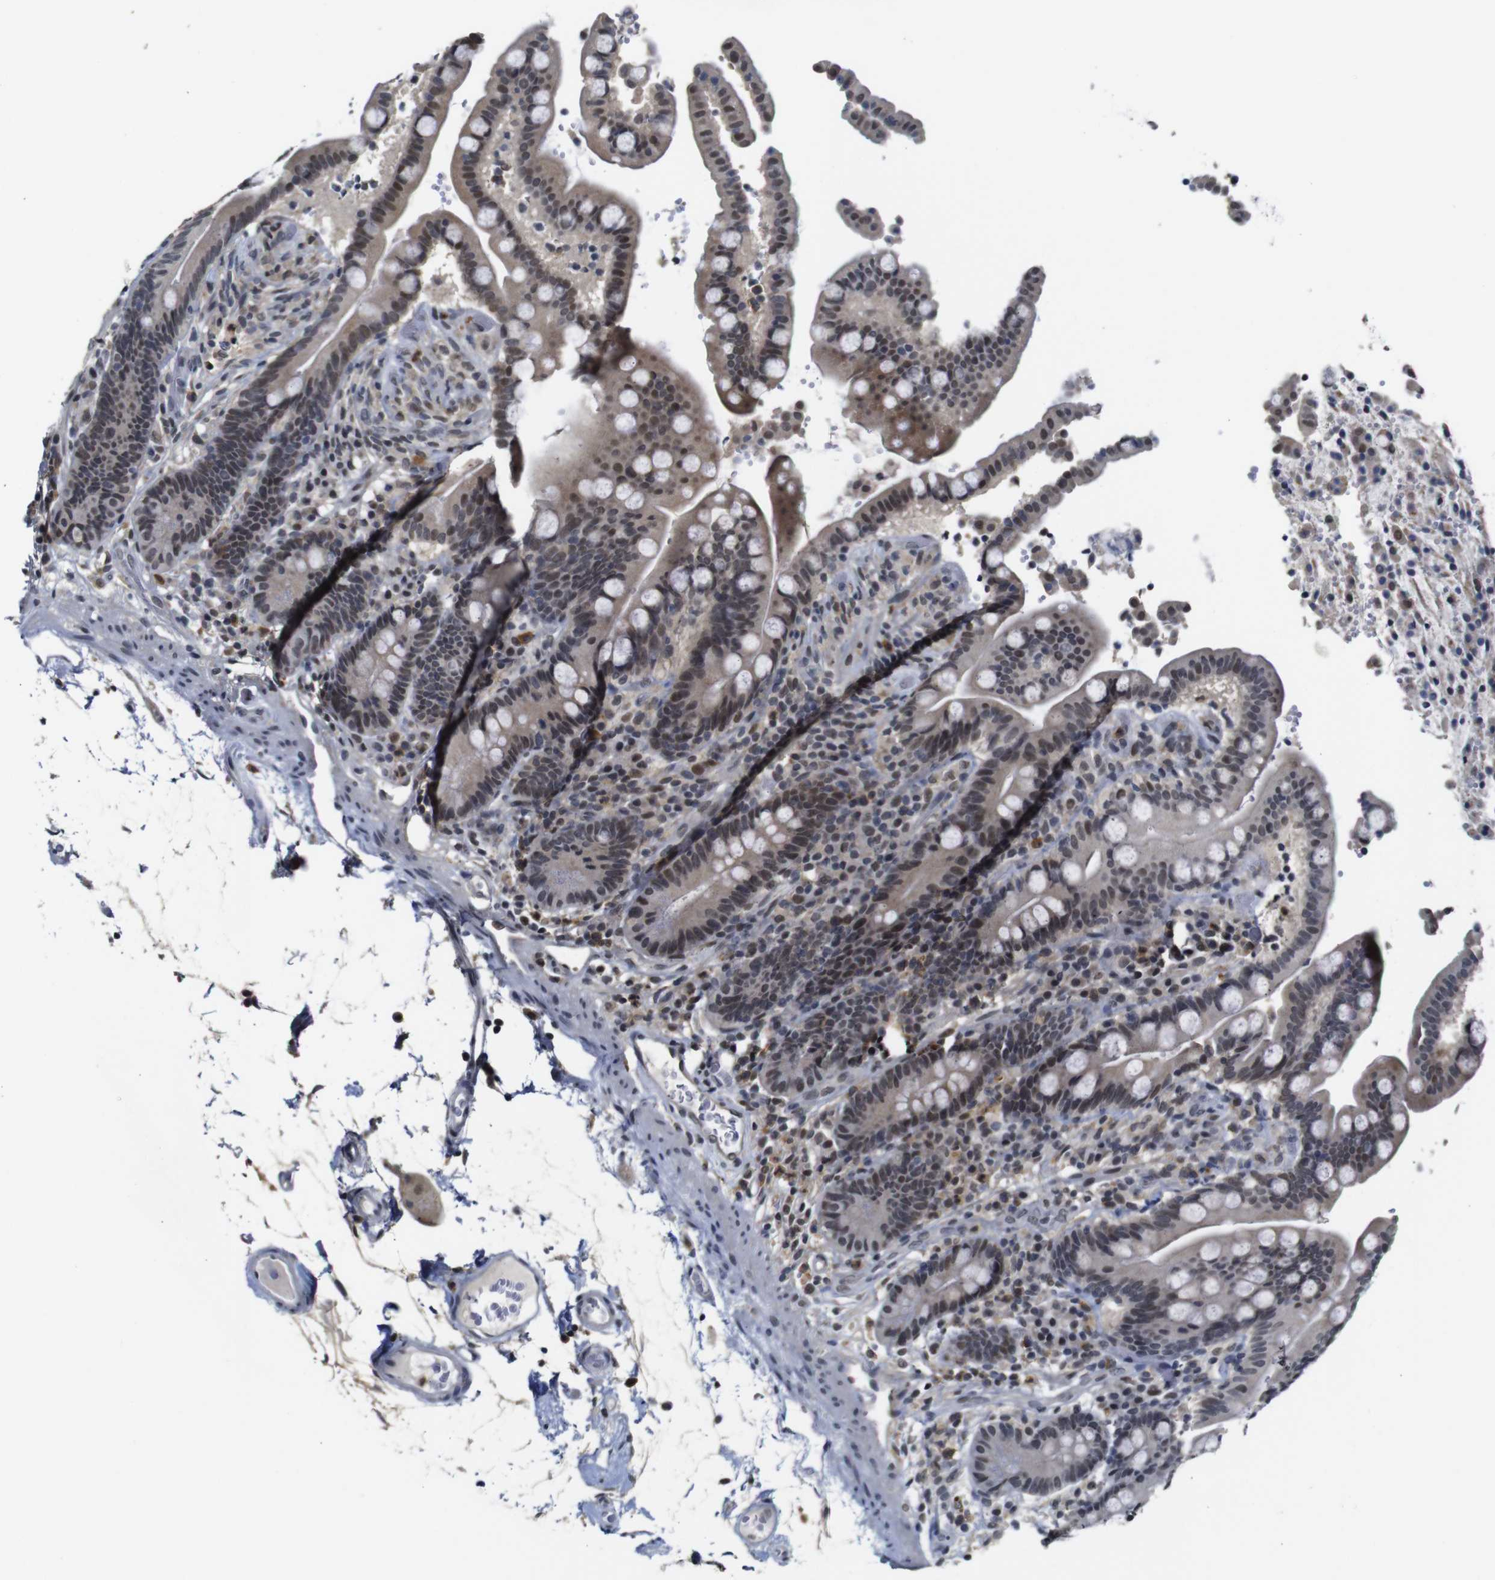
{"staining": {"intensity": "negative", "quantity": "none", "location": "none"}, "tissue": "colon", "cell_type": "Endothelial cells", "image_type": "normal", "snomed": [{"axis": "morphology", "description": "Normal tissue, NOS"}, {"axis": "topography", "description": "Colon"}], "caption": "This image is of unremarkable colon stained with immunohistochemistry to label a protein in brown with the nuclei are counter-stained blue. There is no positivity in endothelial cells.", "gene": "NTRK3", "patient": {"sex": "male", "age": 73}}